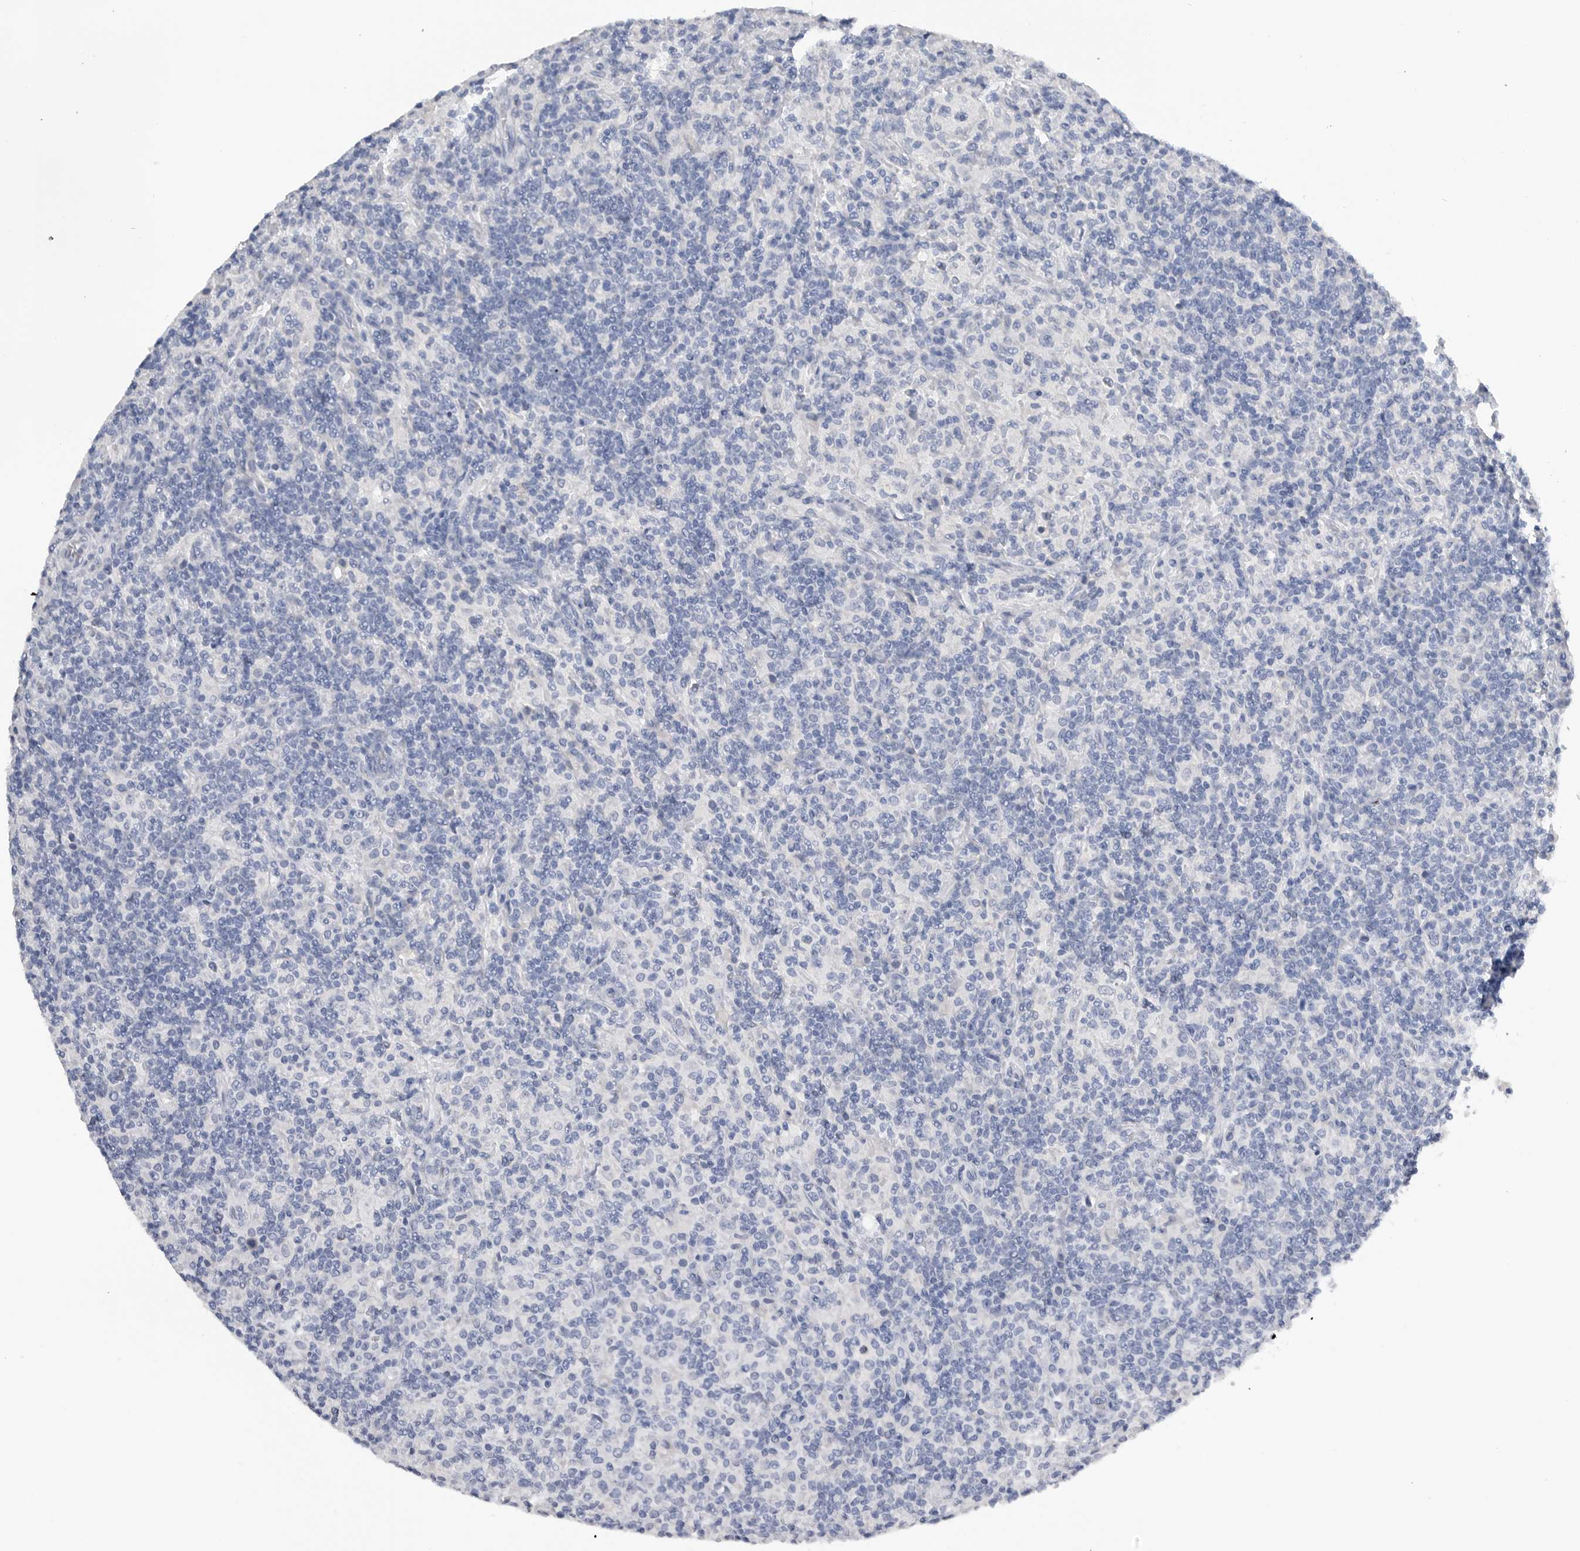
{"staining": {"intensity": "negative", "quantity": "none", "location": "none"}, "tissue": "lymphoma", "cell_type": "Tumor cells", "image_type": "cancer", "snomed": [{"axis": "morphology", "description": "Hodgkin's disease, NOS"}, {"axis": "topography", "description": "Lymph node"}], "caption": "Tumor cells show no significant protein positivity in Hodgkin's disease.", "gene": "FABP6", "patient": {"sex": "male", "age": 70}}